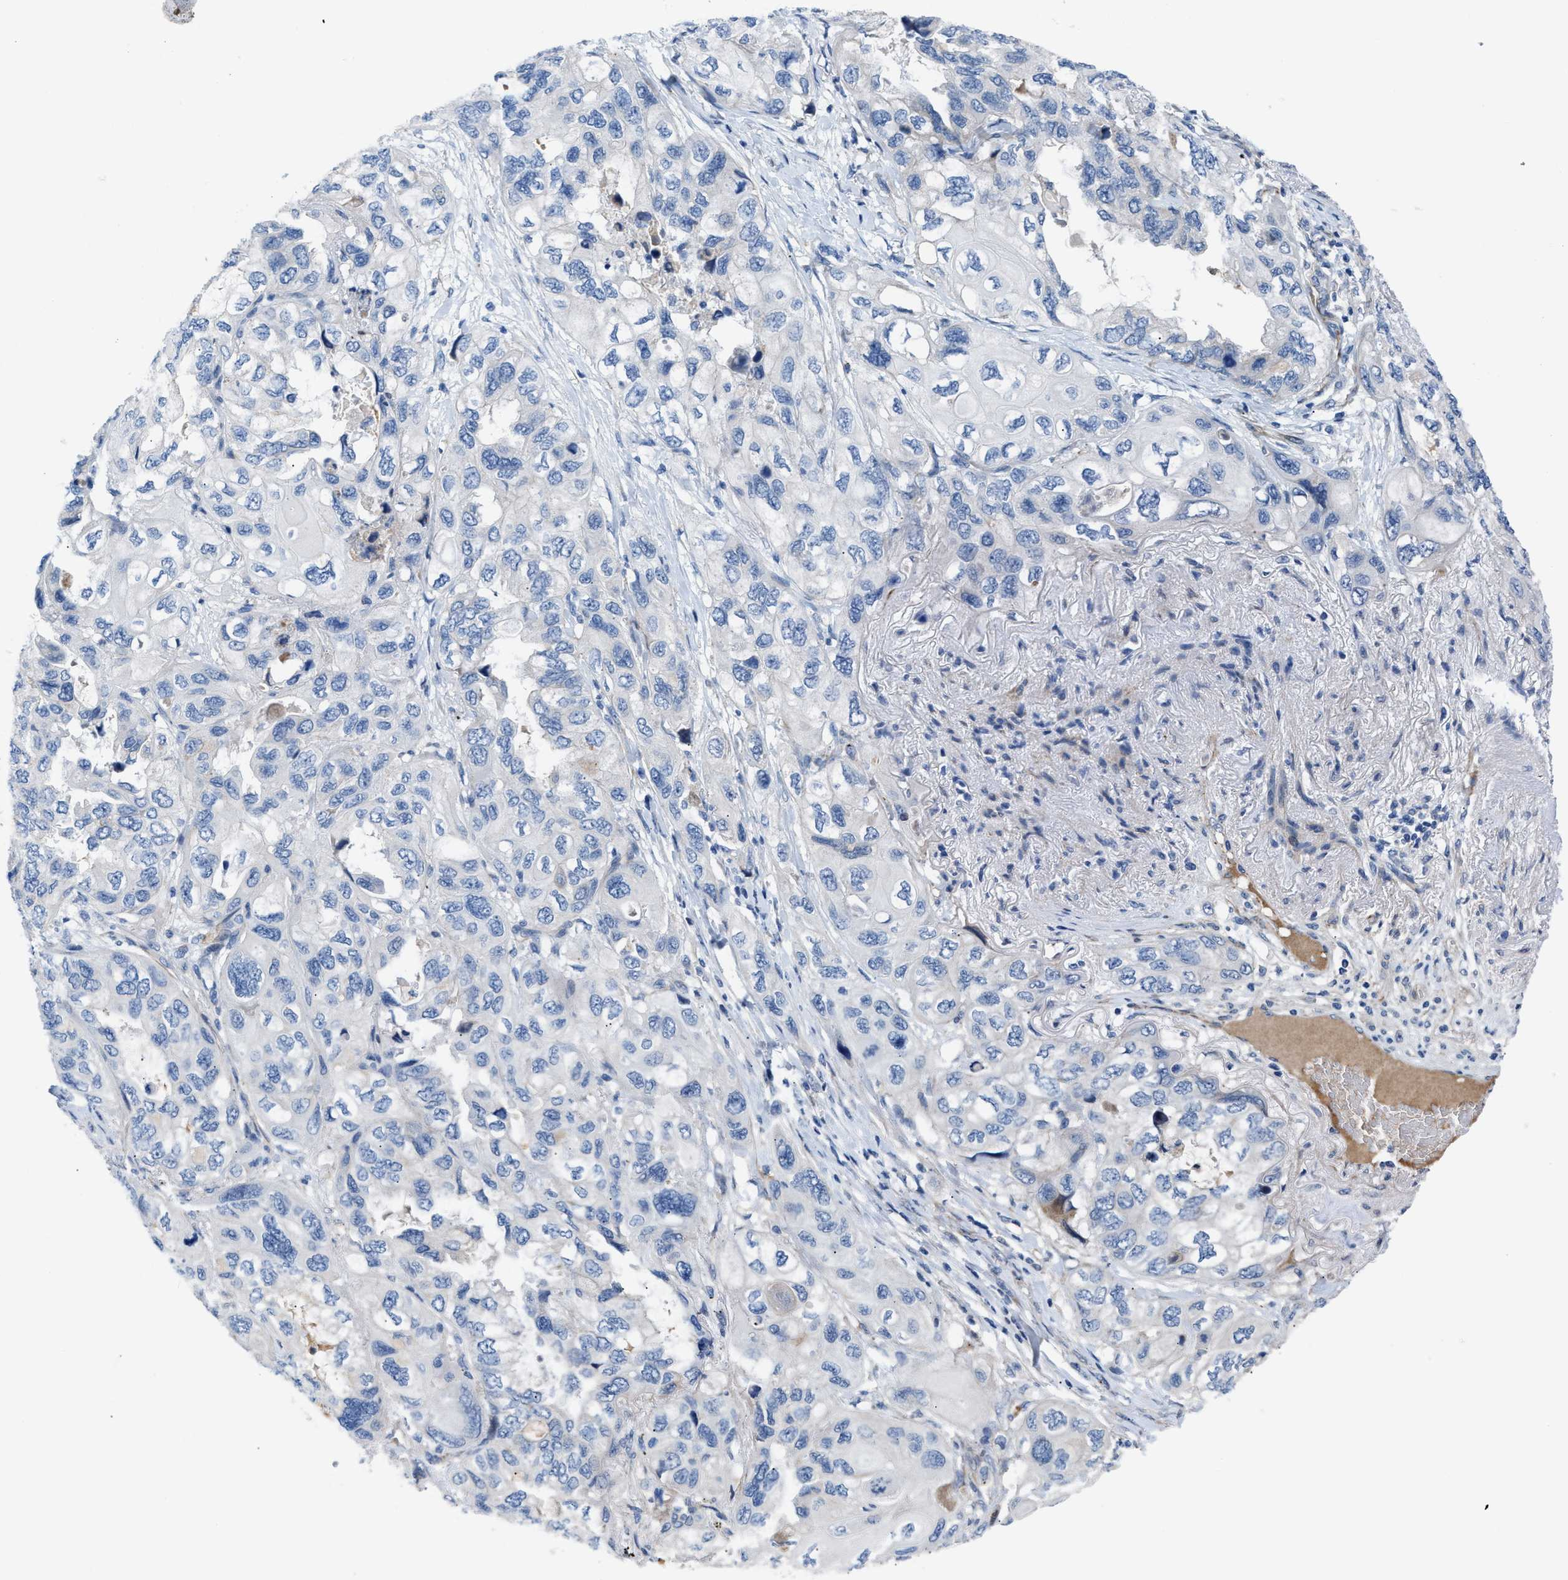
{"staining": {"intensity": "negative", "quantity": "none", "location": "none"}, "tissue": "lung cancer", "cell_type": "Tumor cells", "image_type": "cancer", "snomed": [{"axis": "morphology", "description": "Squamous cell carcinoma, NOS"}, {"axis": "topography", "description": "Lung"}], "caption": "There is no significant staining in tumor cells of squamous cell carcinoma (lung).", "gene": "TFPI", "patient": {"sex": "female", "age": 73}}